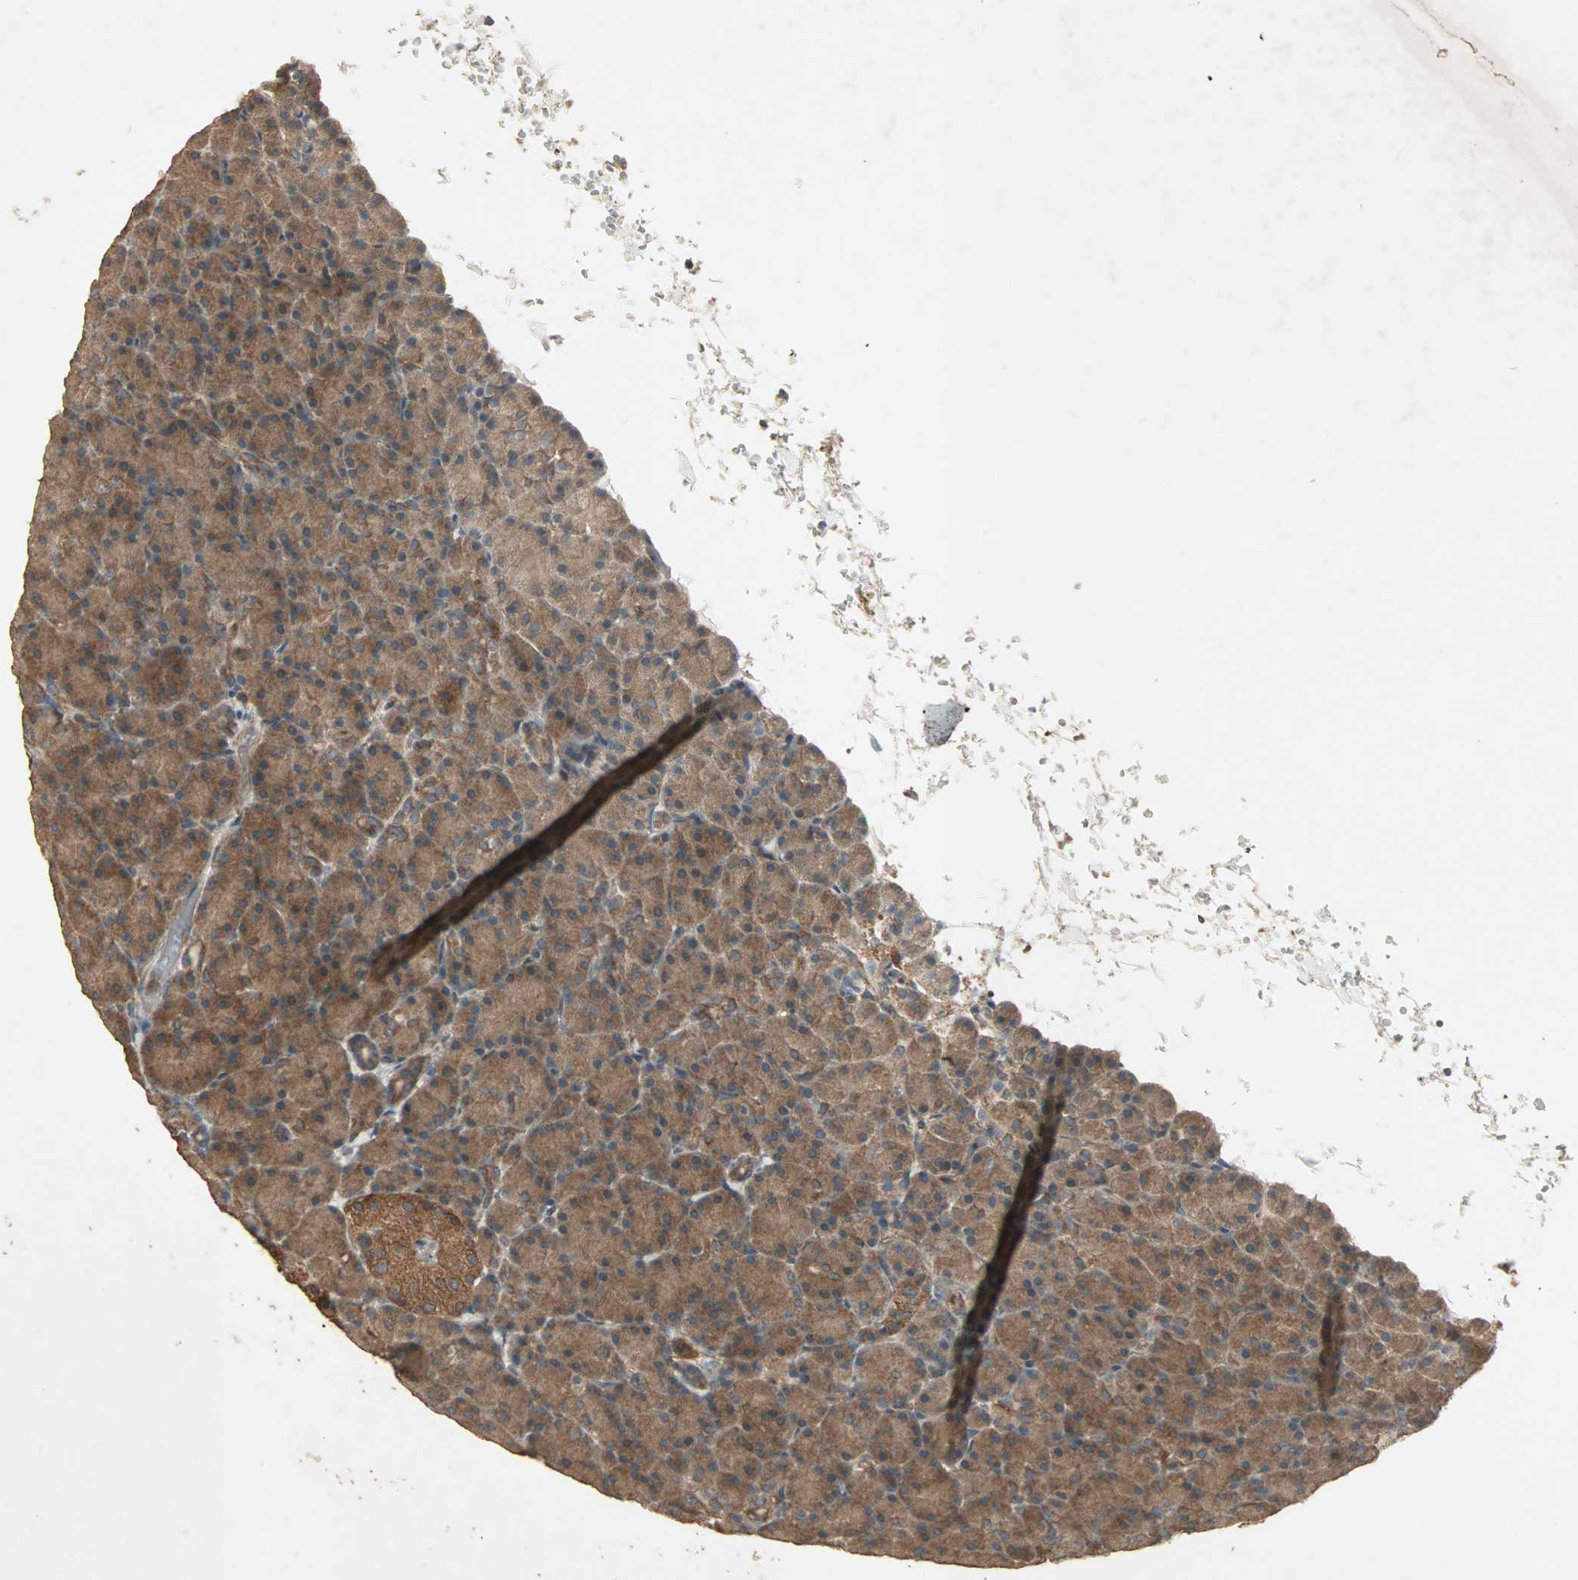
{"staining": {"intensity": "strong", "quantity": ">75%", "location": "cytoplasmic/membranous"}, "tissue": "pancreas", "cell_type": "Exocrine glandular cells", "image_type": "normal", "snomed": [{"axis": "morphology", "description": "Normal tissue, NOS"}, {"axis": "topography", "description": "Pancreas"}], "caption": "IHC (DAB (3,3'-diaminobenzidine)) staining of benign pancreas reveals strong cytoplasmic/membranous protein positivity in approximately >75% of exocrine glandular cells.", "gene": "UBAC1", "patient": {"sex": "female", "age": 43}}